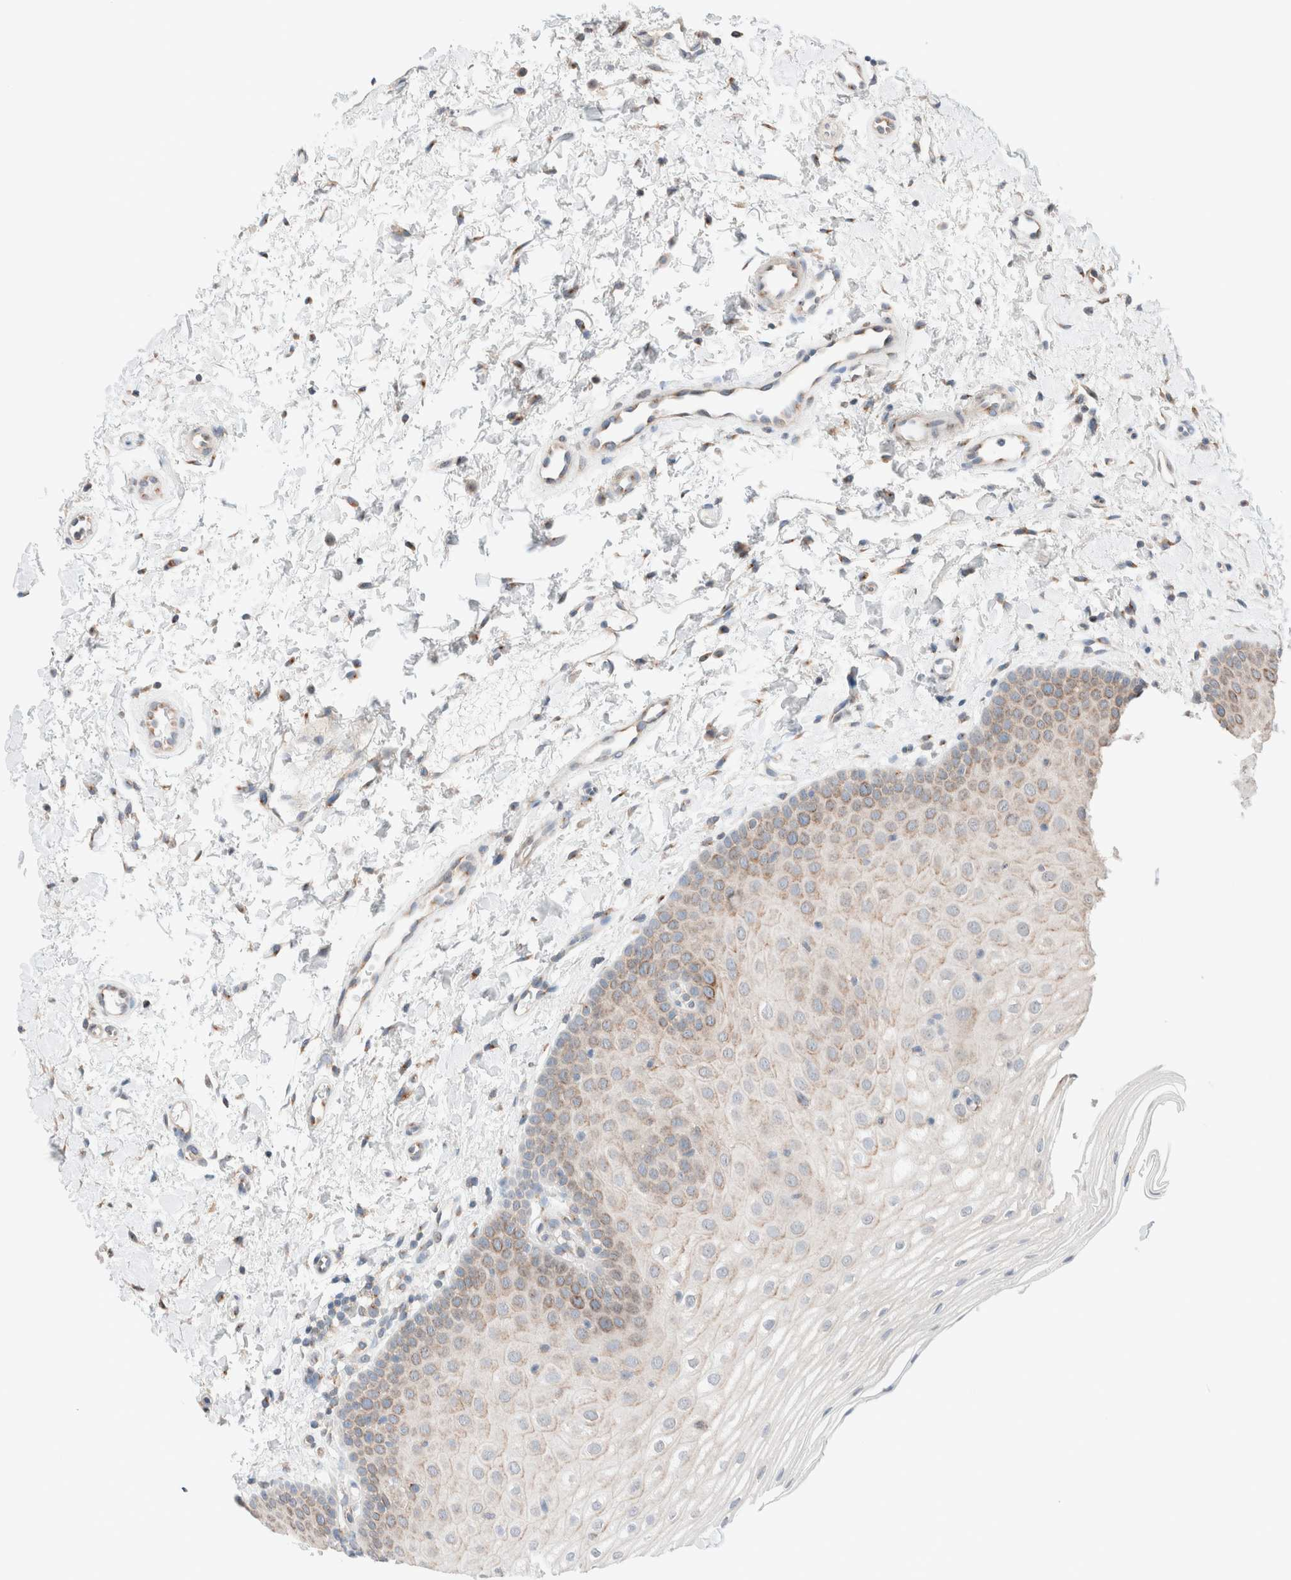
{"staining": {"intensity": "moderate", "quantity": ">75%", "location": "cytoplasmic/membranous"}, "tissue": "oral mucosa", "cell_type": "Squamous epithelial cells", "image_type": "normal", "snomed": [{"axis": "morphology", "description": "Normal tissue, NOS"}, {"axis": "topography", "description": "Skin"}, {"axis": "topography", "description": "Oral tissue"}], "caption": "Oral mucosa stained for a protein (brown) reveals moderate cytoplasmic/membranous positive staining in approximately >75% of squamous epithelial cells.", "gene": "CASC3", "patient": {"sex": "male", "age": 84}}